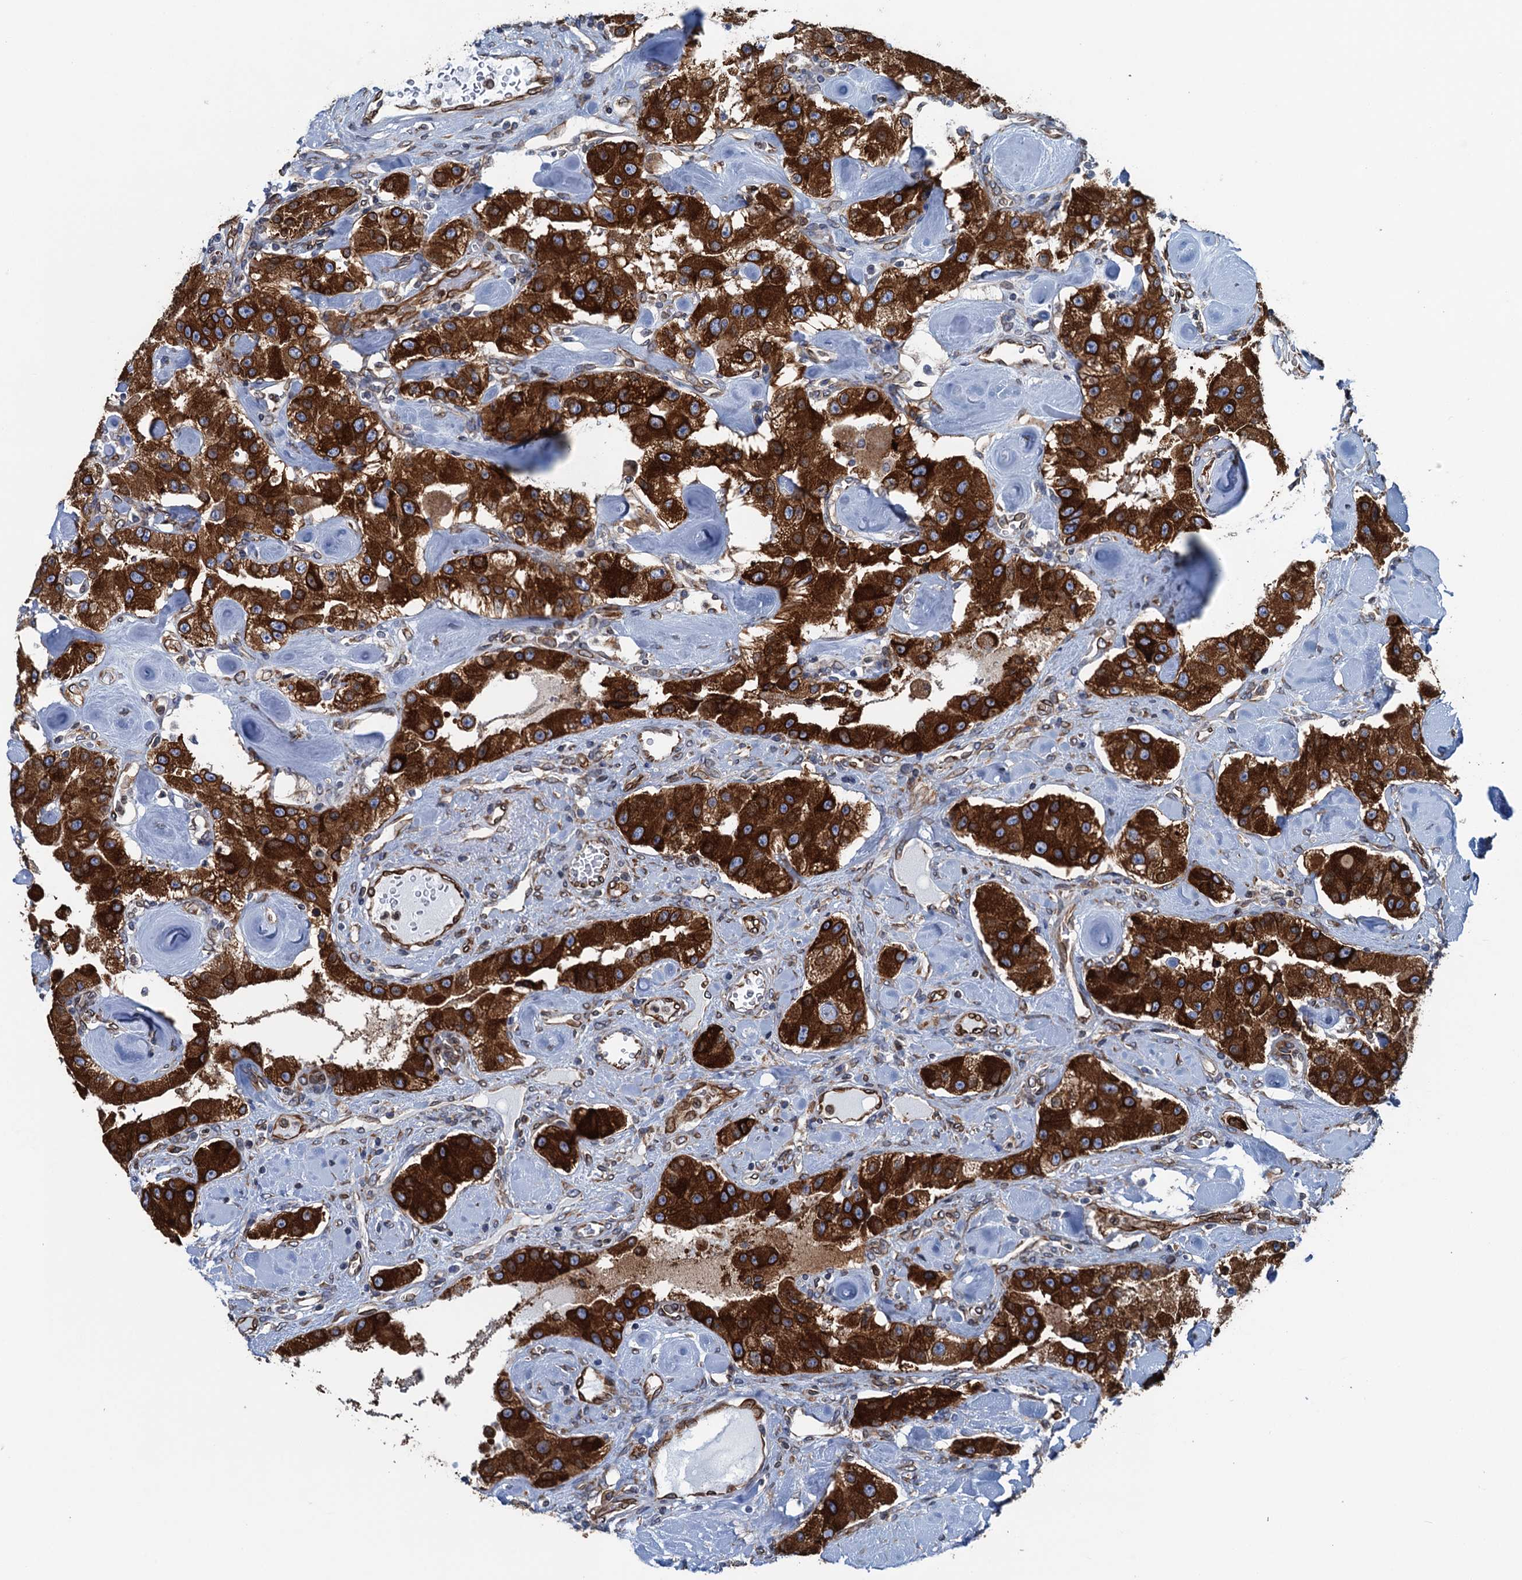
{"staining": {"intensity": "strong", "quantity": ">75%", "location": "cytoplasmic/membranous"}, "tissue": "carcinoid", "cell_type": "Tumor cells", "image_type": "cancer", "snomed": [{"axis": "morphology", "description": "Carcinoid, malignant, NOS"}, {"axis": "topography", "description": "Pancreas"}], "caption": "Human malignant carcinoid stained for a protein (brown) reveals strong cytoplasmic/membranous positive staining in approximately >75% of tumor cells.", "gene": "TMEM205", "patient": {"sex": "male", "age": 41}}